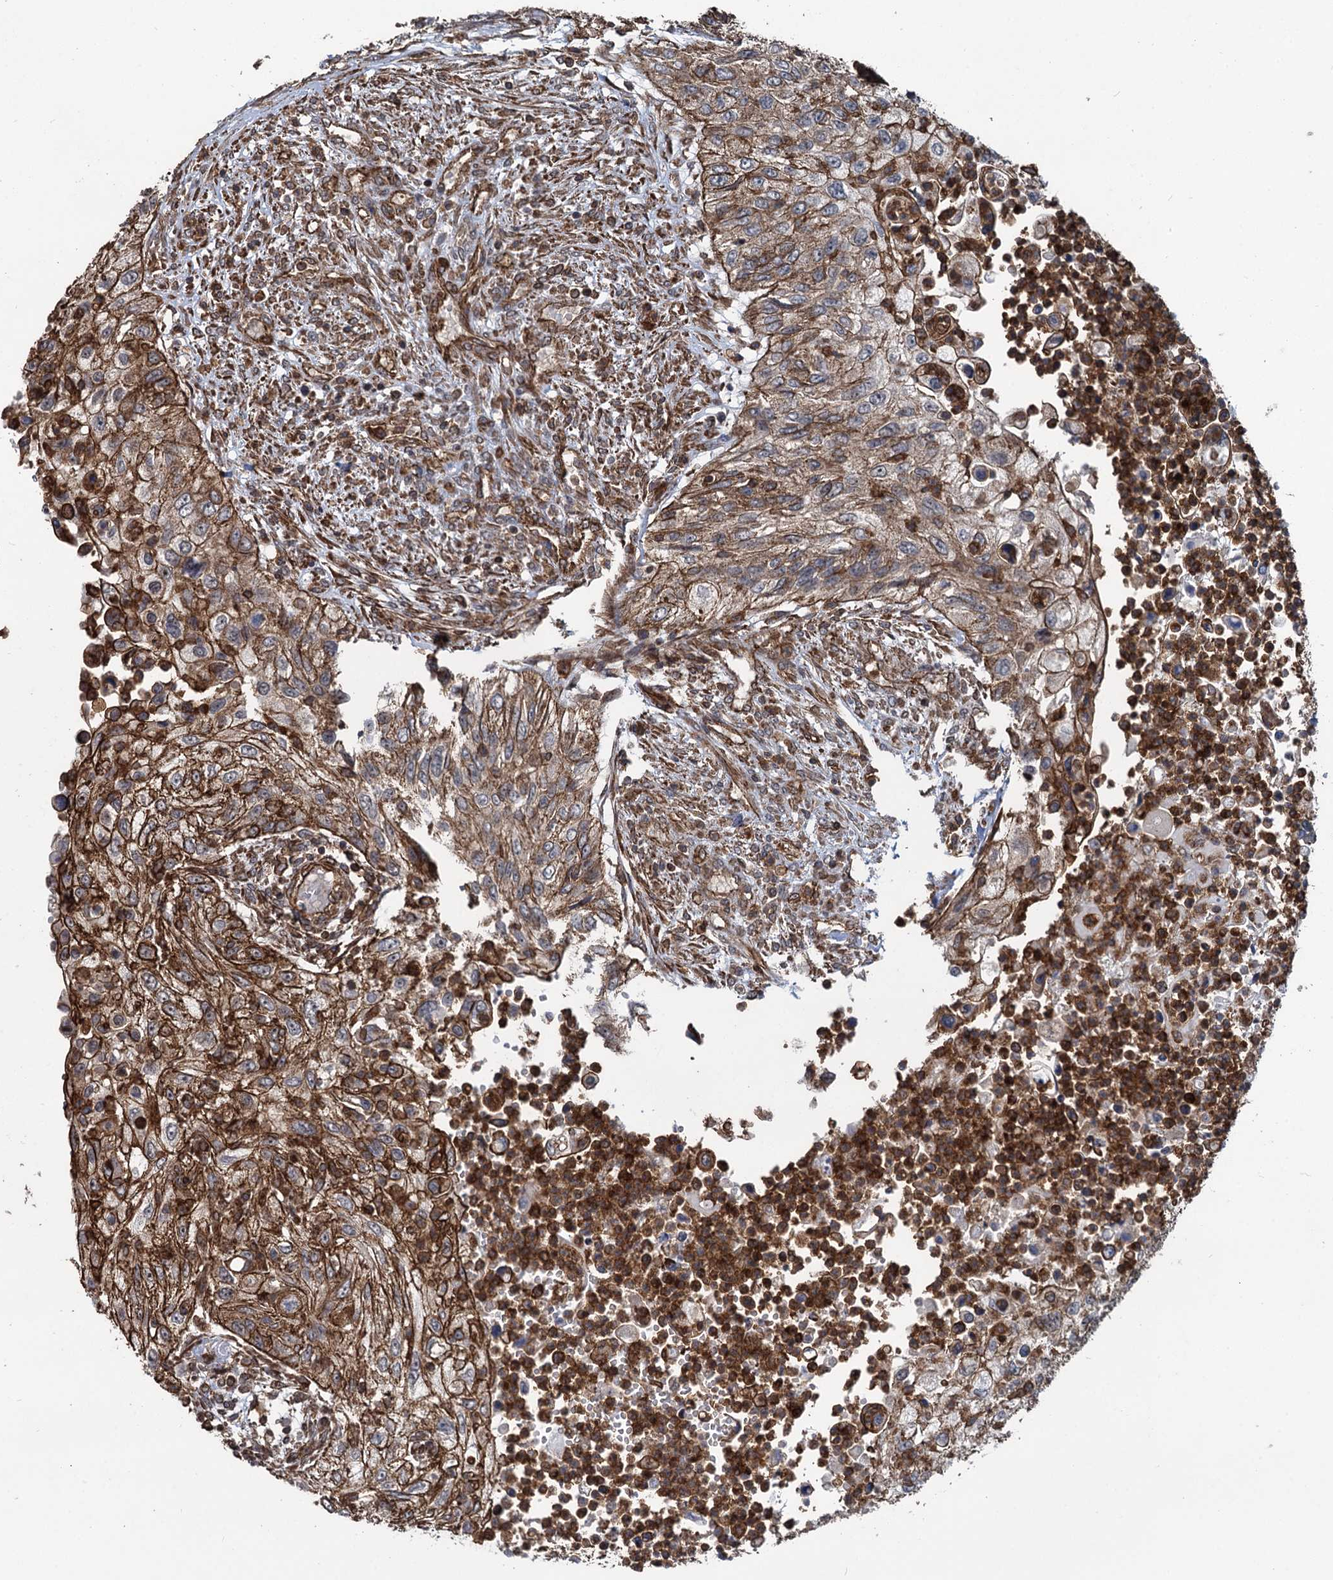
{"staining": {"intensity": "strong", "quantity": ">75%", "location": "cytoplasmic/membranous"}, "tissue": "urothelial cancer", "cell_type": "Tumor cells", "image_type": "cancer", "snomed": [{"axis": "morphology", "description": "Urothelial carcinoma, High grade"}, {"axis": "topography", "description": "Urinary bladder"}], "caption": "Immunohistochemical staining of high-grade urothelial carcinoma exhibits high levels of strong cytoplasmic/membranous positivity in about >75% of tumor cells.", "gene": "SVIP", "patient": {"sex": "female", "age": 60}}